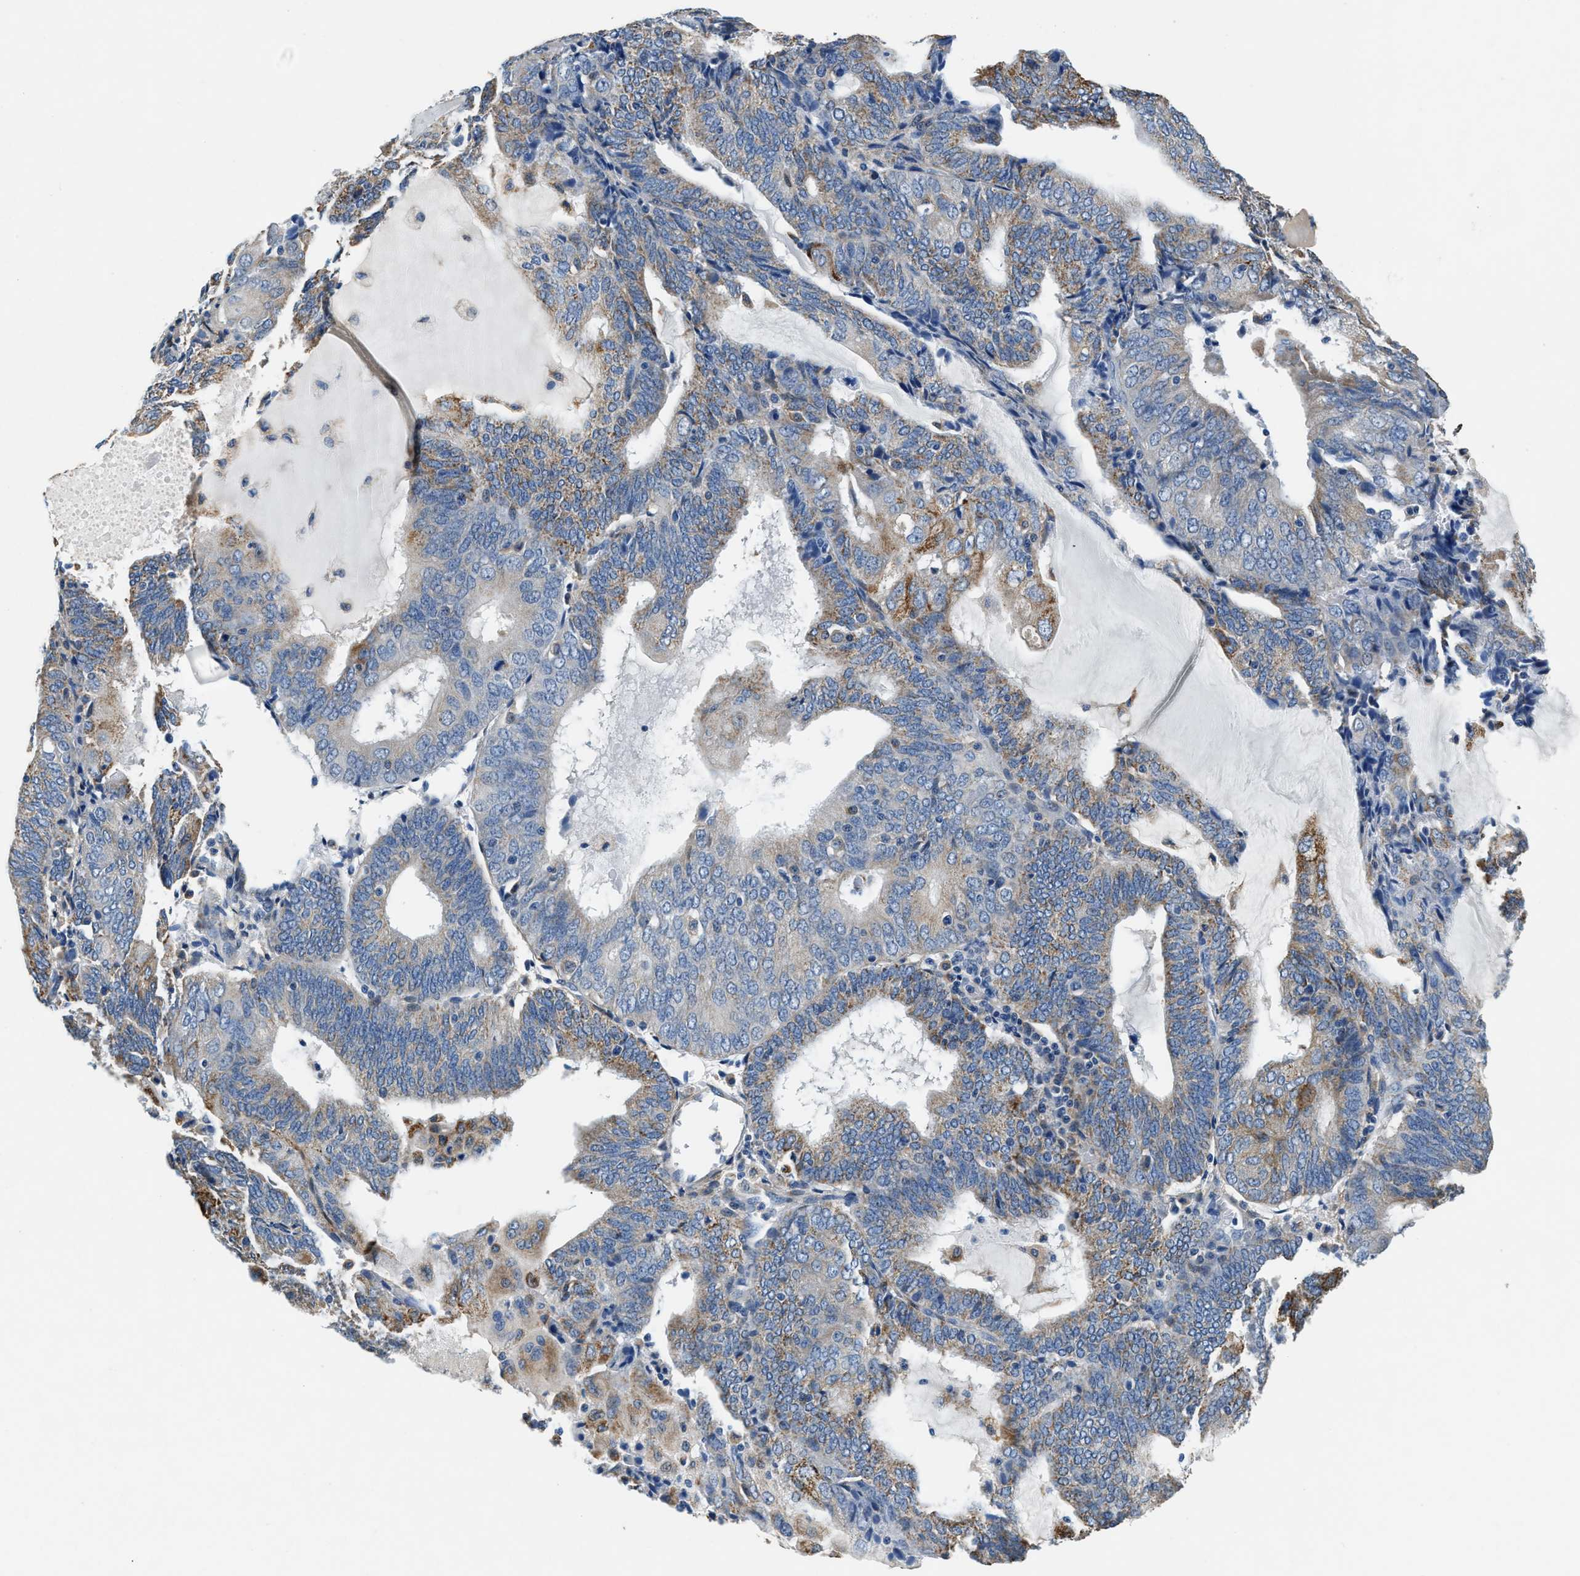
{"staining": {"intensity": "moderate", "quantity": "<25%", "location": "cytoplasmic/membranous"}, "tissue": "endometrial cancer", "cell_type": "Tumor cells", "image_type": "cancer", "snomed": [{"axis": "morphology", "description": "Adenocarcinoma, NOS"}, {"axis": "topography", "description": "Endometrium"}], "caption": "The histopathology image exhibits a brown stain indicating the presence of a protein in the cytoplasmic/membranous of tumor cells in endometrial cancer (adenocarcinoma).", "gene": "PRTFDC1", "patient": {"sex": "female", "age": 81}}